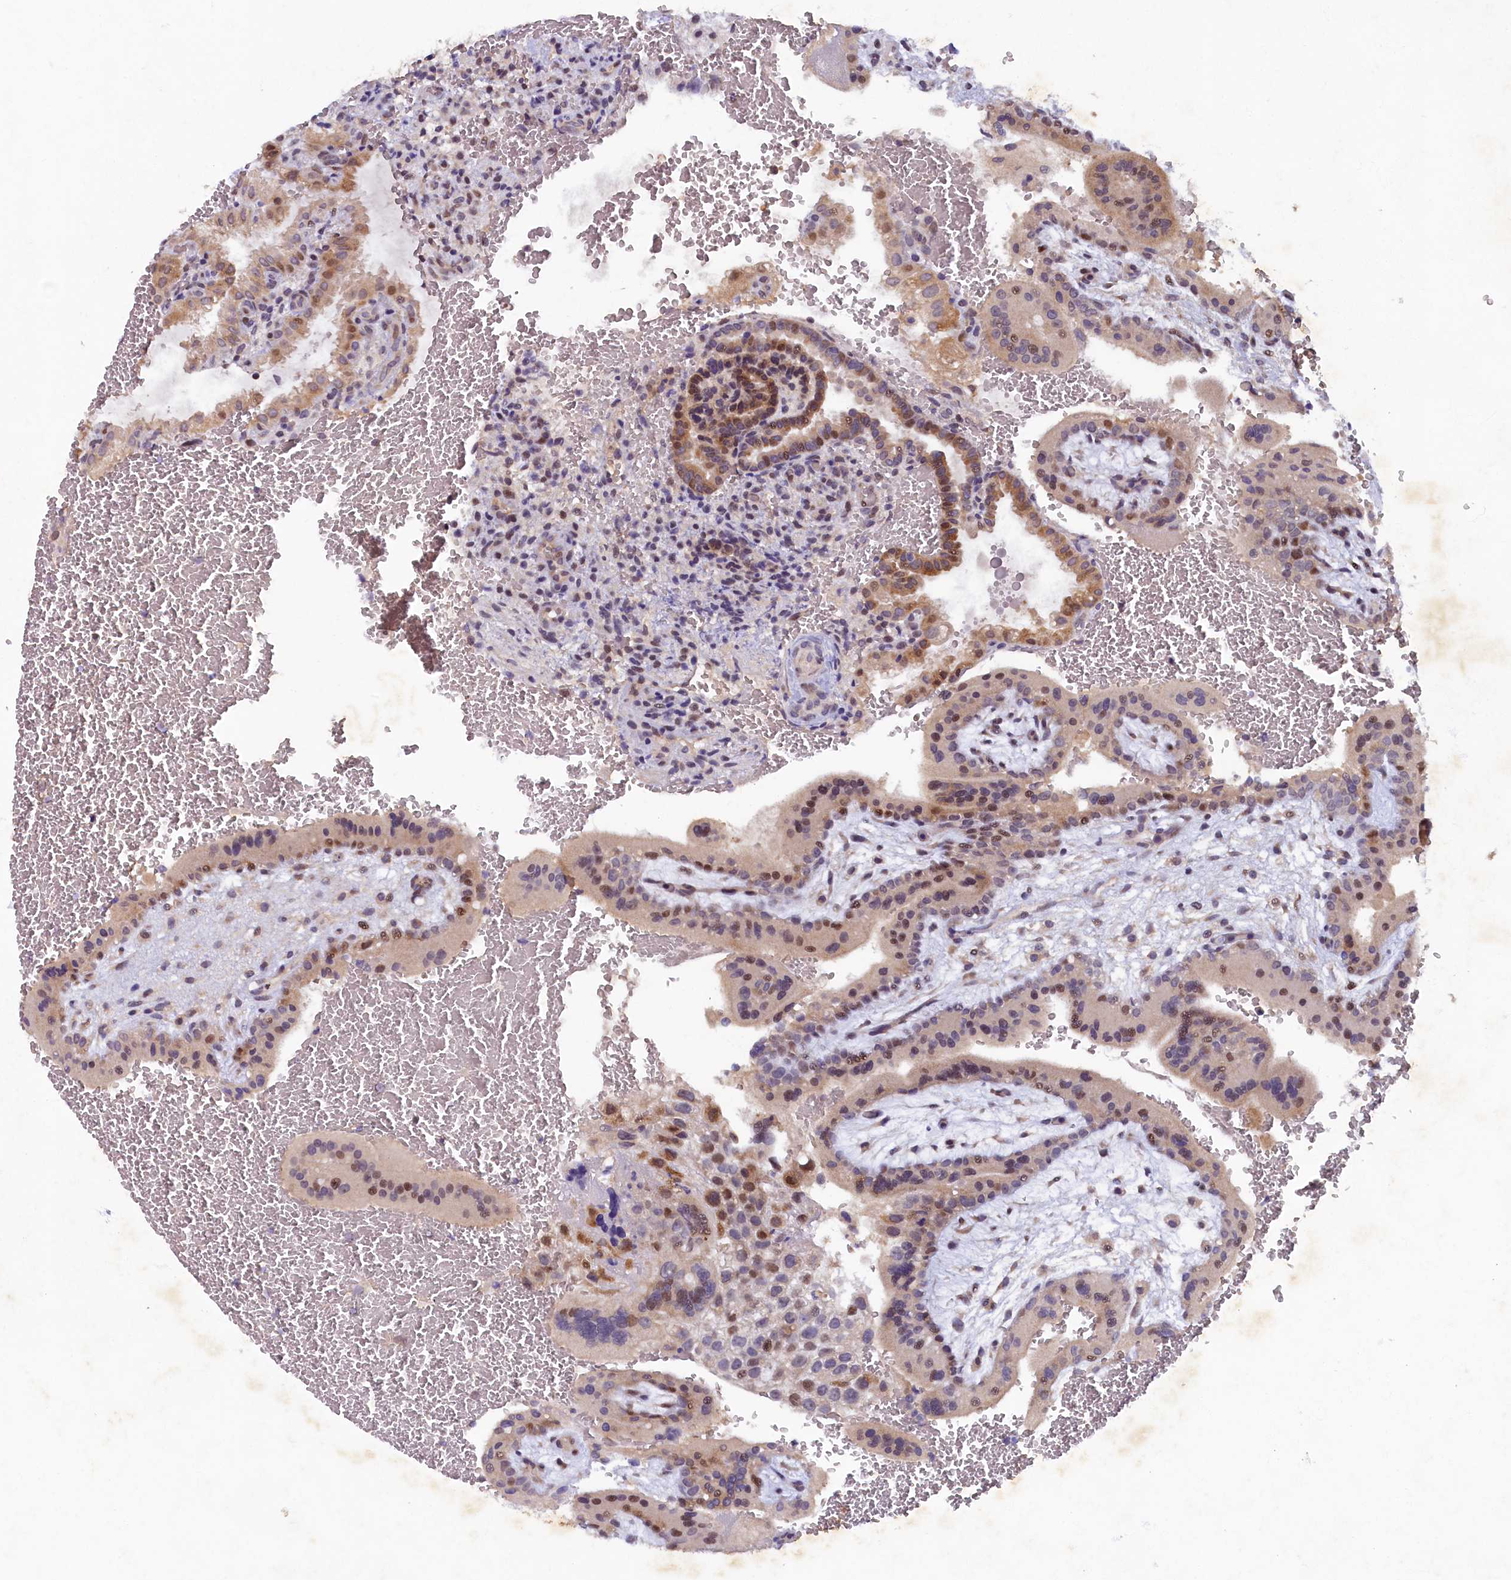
{"staining": {"intensity": "moderate", "quantity": "25%-75%", "location": "cytoplasmic/membranous,nuclear"}, "tissue": "placenta", "cell_type": "Trophoblastic cells", "image_type": "normal", "snomed": [{"axis": "morphology", "description": "Normal tissue, NOS"}, {"axis": "topography", "description": "Placenta"}], "caption": "The micrograph reveals immunohistochemical staining of unremarkable placenta. There is moderate cytoplasmic/membranous,nuclear positivity is appreciated in approximately 25%-75% of trophoblastic cells.", "gene": "LATS2", "patient": {"sex": "female", "age": 35}}